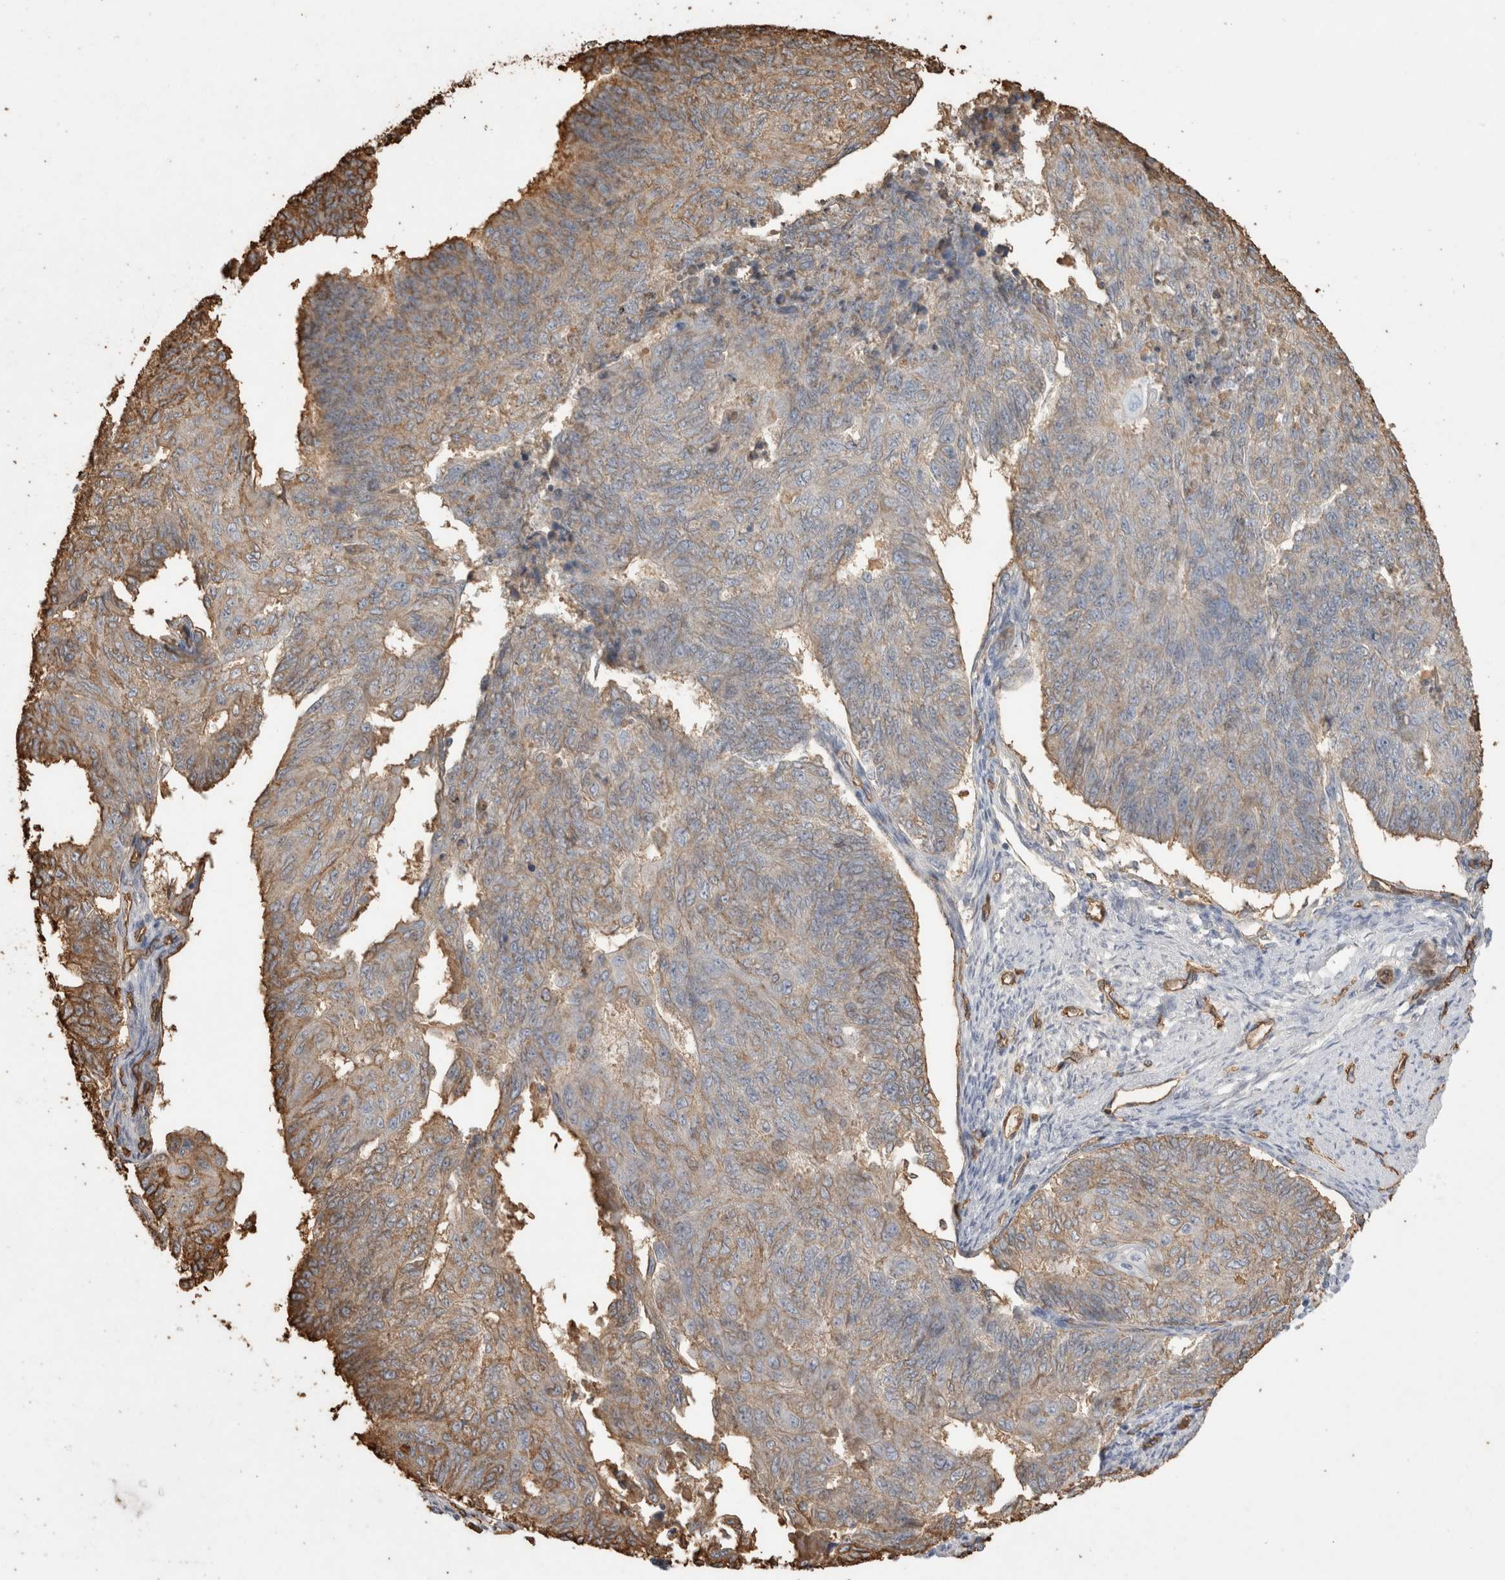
{"staining": {"intensity": "moderate", "quantity": "25%-75%", "location": "cytoplasmic/membranous"}, "tissue": "endometrial cancer", "cell_type": "Tumor cells", "image_type": "cancer", "snomed": [{"axis": "morphology", "description": "Adenocarcinoma, NOS"}, {"axis": "topography", "description": "Endometrium"}], "caption": "Protein expression analysis of human adenocarcinoma (endometrial) reveals moderate cytoplasmic/membranous staining in about 25%-75% of tumor cells.", "gene": "IL17RC", "patient": {"sex": "female", "age": 32}}